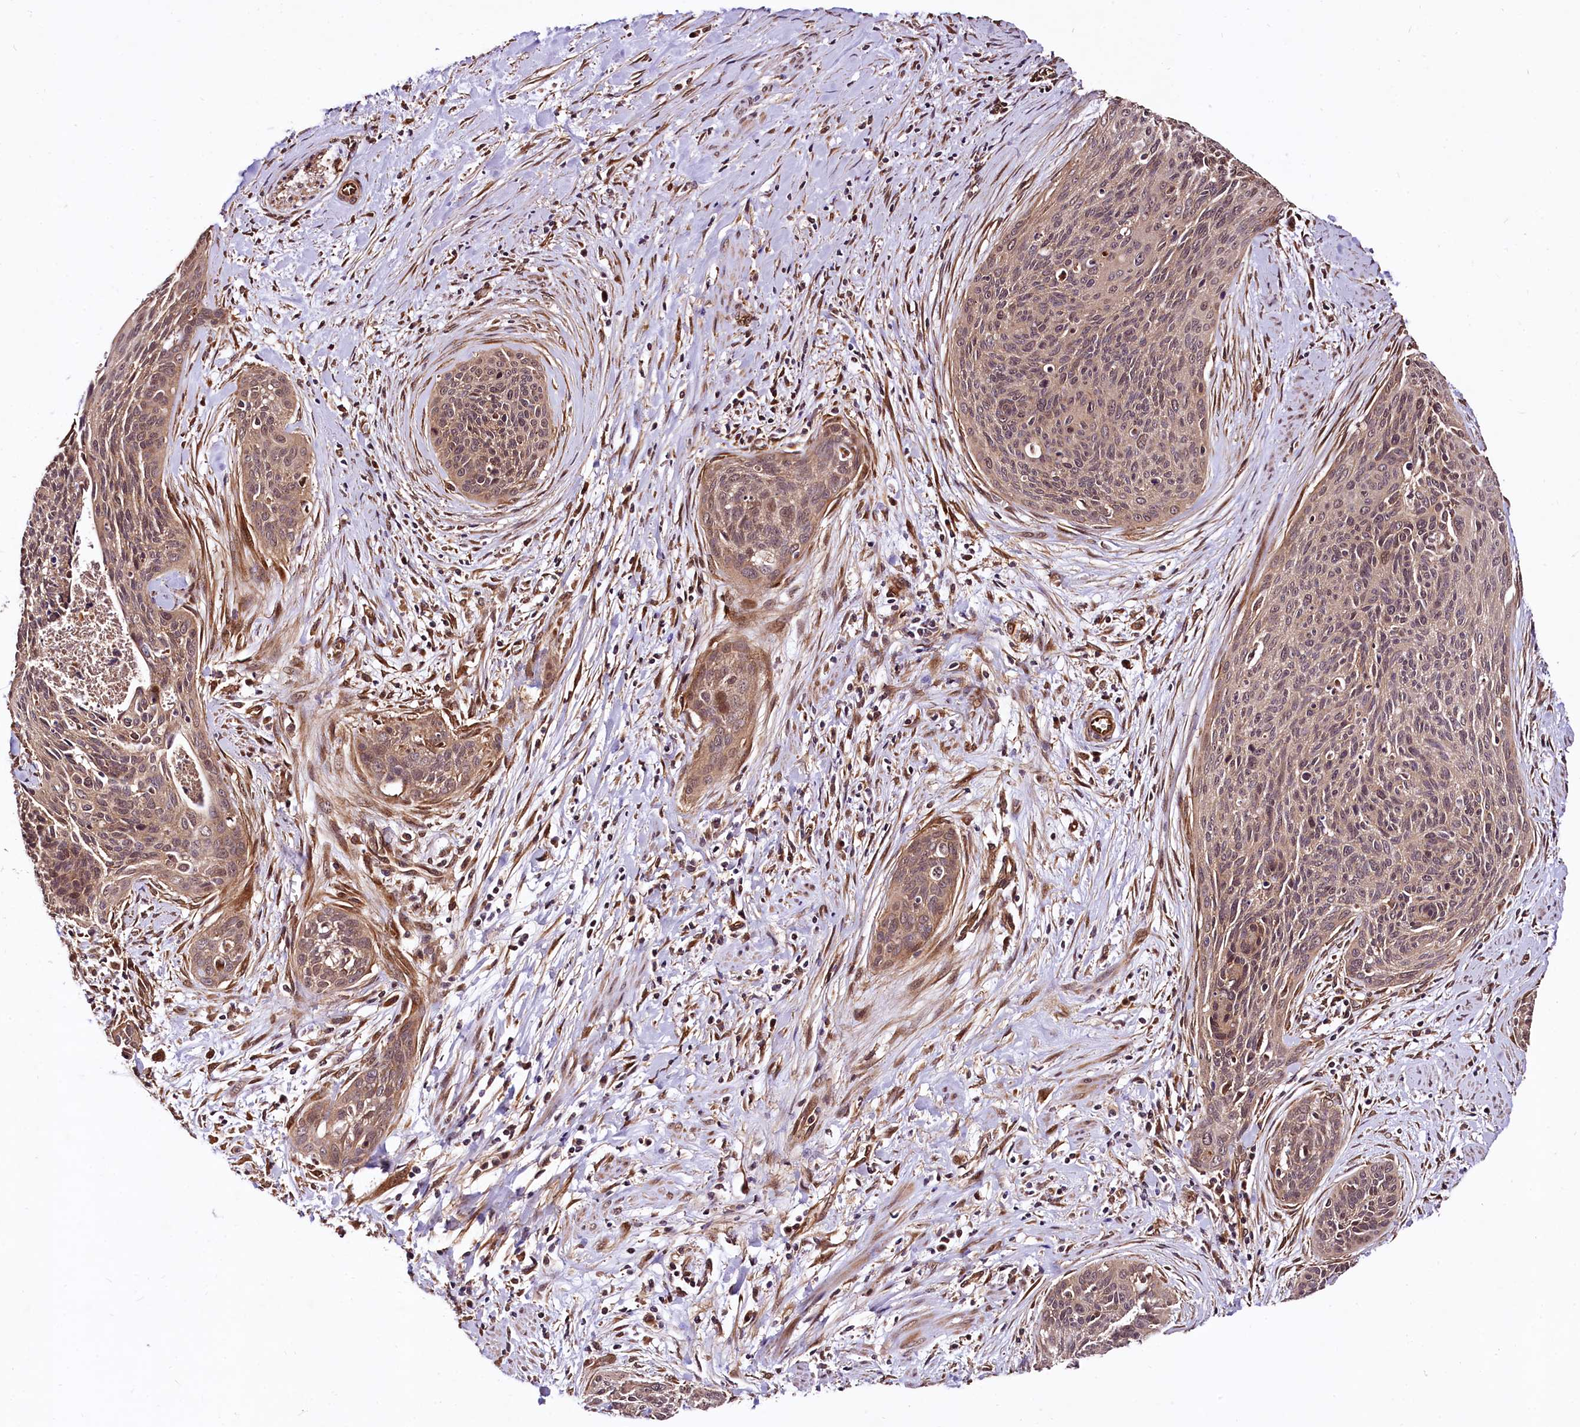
{"staining": {"intensity": "weak", "quantity": ">75%", "location": "cytoplasmic/membranous,nuclear"}, "tissue": "cervical cancer", "cell_type": "Tumor cells", "image_type": "cancer", "snomed": [{"axis": "morphology", "description": "Squamous cell carcinoma, NOS"}, {"axis": "topography", "description": "Cervix"}], "caption": "Immunohistochemistry photomicrograph of squamous cell carcinoma (cervical) stained for a protein (brown), which exhibits low levels of weak cytoplasmic/membranous and nuclear positivity in approximately >75% of tumor cells.", "gene": "TBCEL", "patient": {"sex": "female", "age": 55}}